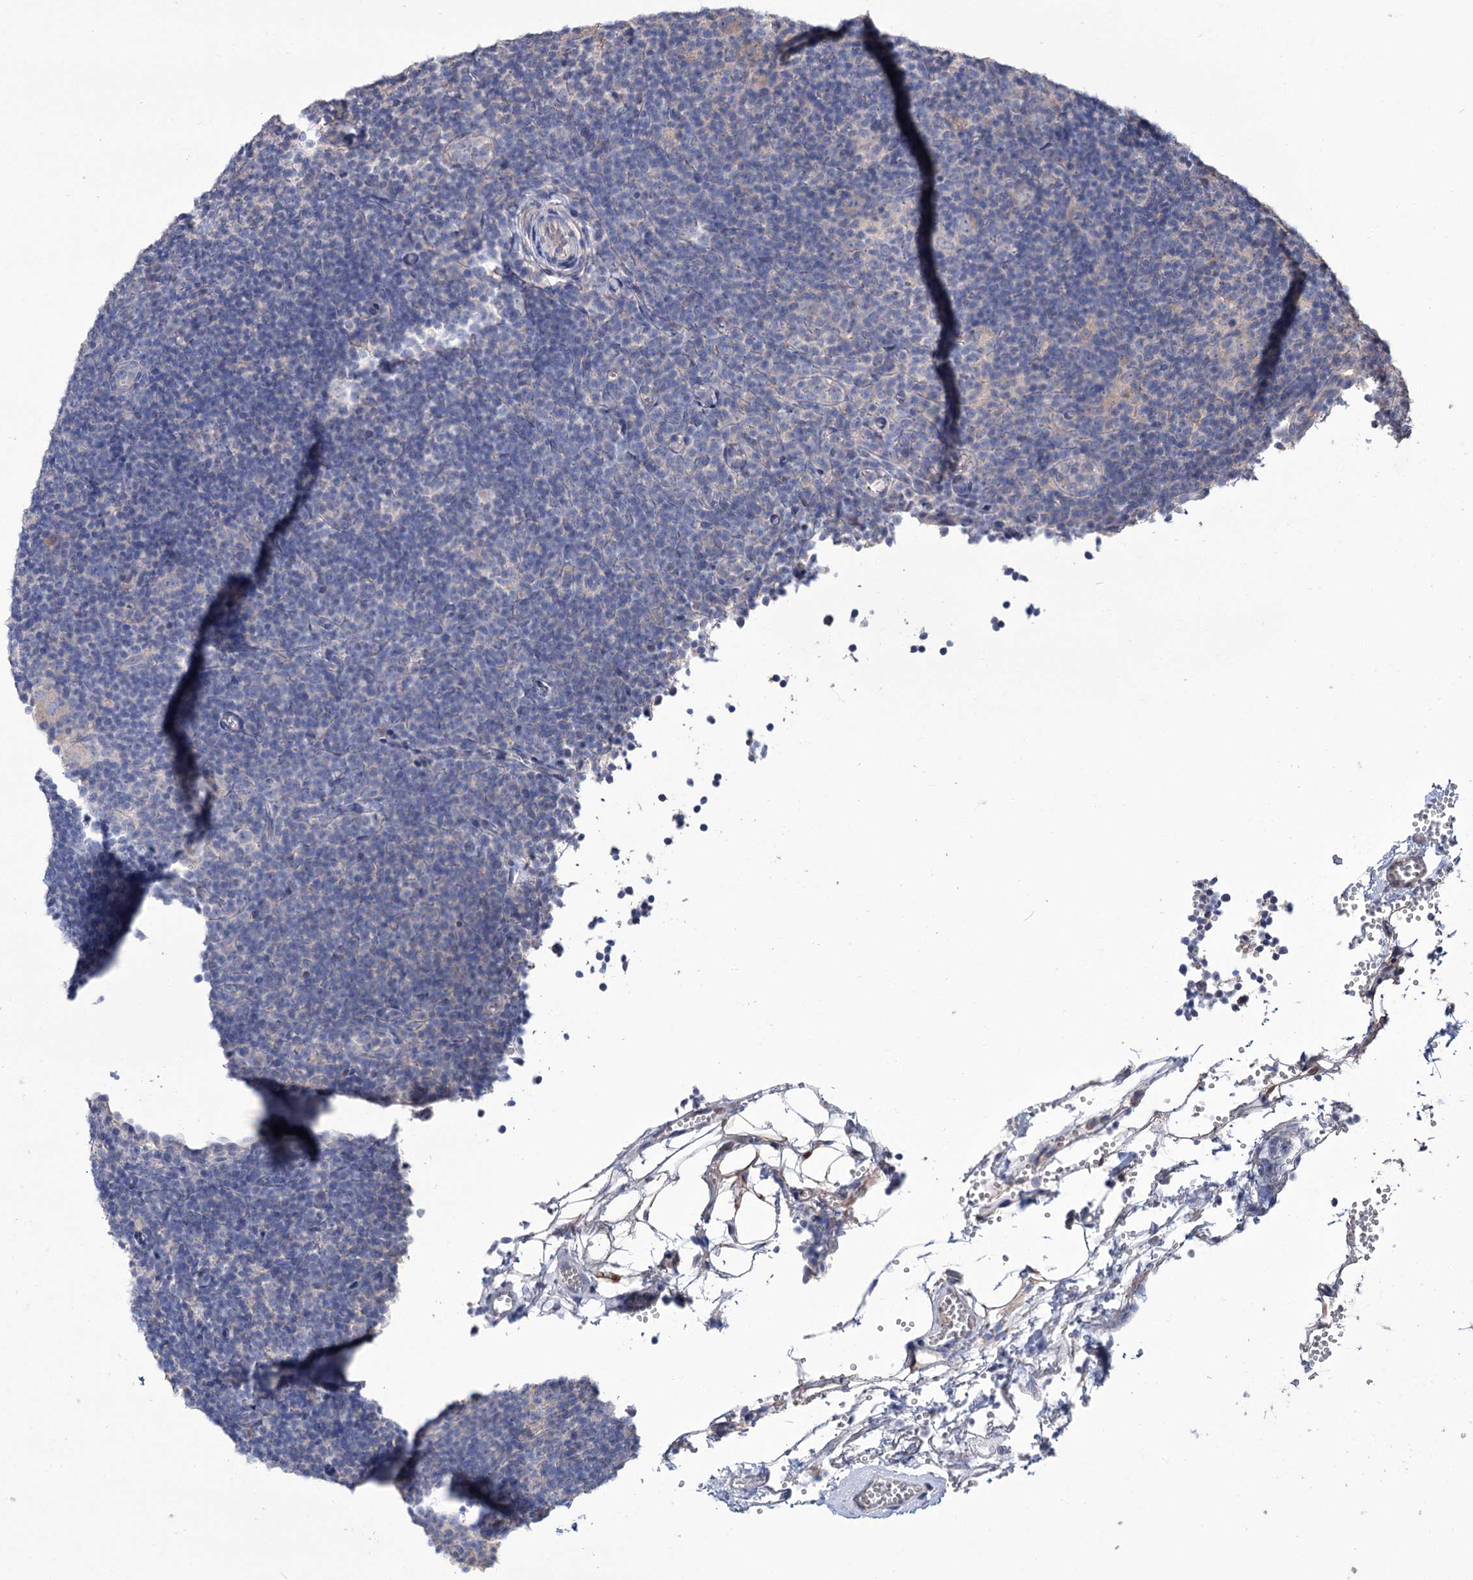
{"staining": {"intensity": "negative", "quantity": "none", "location": "none"}, "tissue": "lymphoma", "cell_type": "Tumor cells", "image_type": "cancer", "snomed": [{"axis": "morphology", "description": "Hodgkin's disease, NOS"}, {"axis": "topography", "description": "Lymph node"}], "caption": "Immunohistochemical staining of human lymphoma shows no significant positivity in tumor cells.", "gene": "EPB41L5", "patient": {"sex": "female", "age": 57}}